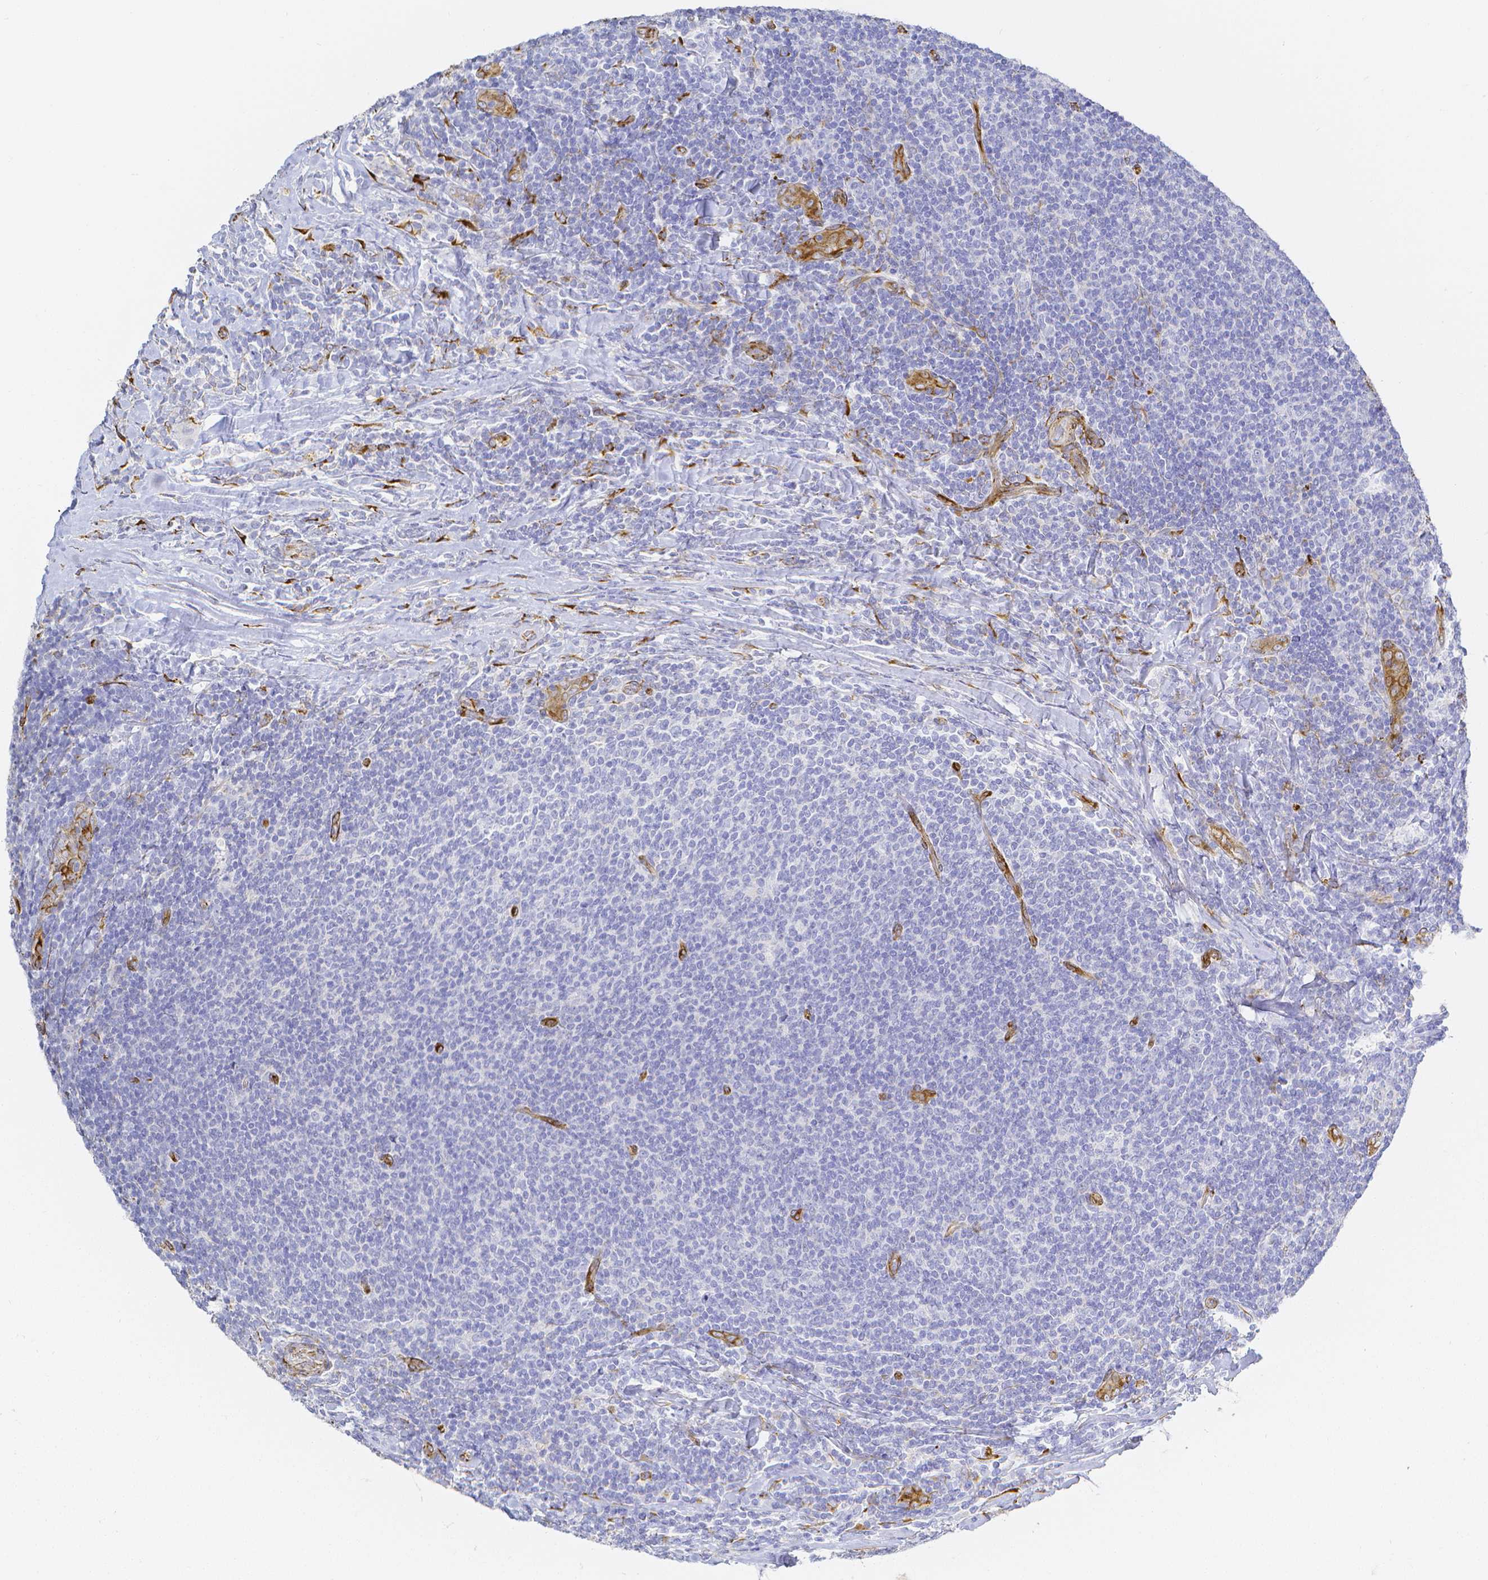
{"staining": {"intensity": "negative", "quantity": "none", "location": "none"}, "tissue": "lymphoma", "cell_type": "Tumor cells", "image_type": "cancer", "snomed": [{"axis": "morphology", "description": "Malignant lymphoma, non-Hodgkin's type, Low grade"}, {"axis": "topography", "description": "Lymph node"}], "caption": "An image of human lymphoma is negative for staining in tumor cells.", "gene": "SMURF1", "patient": {"sex": "male", "age": 52}}